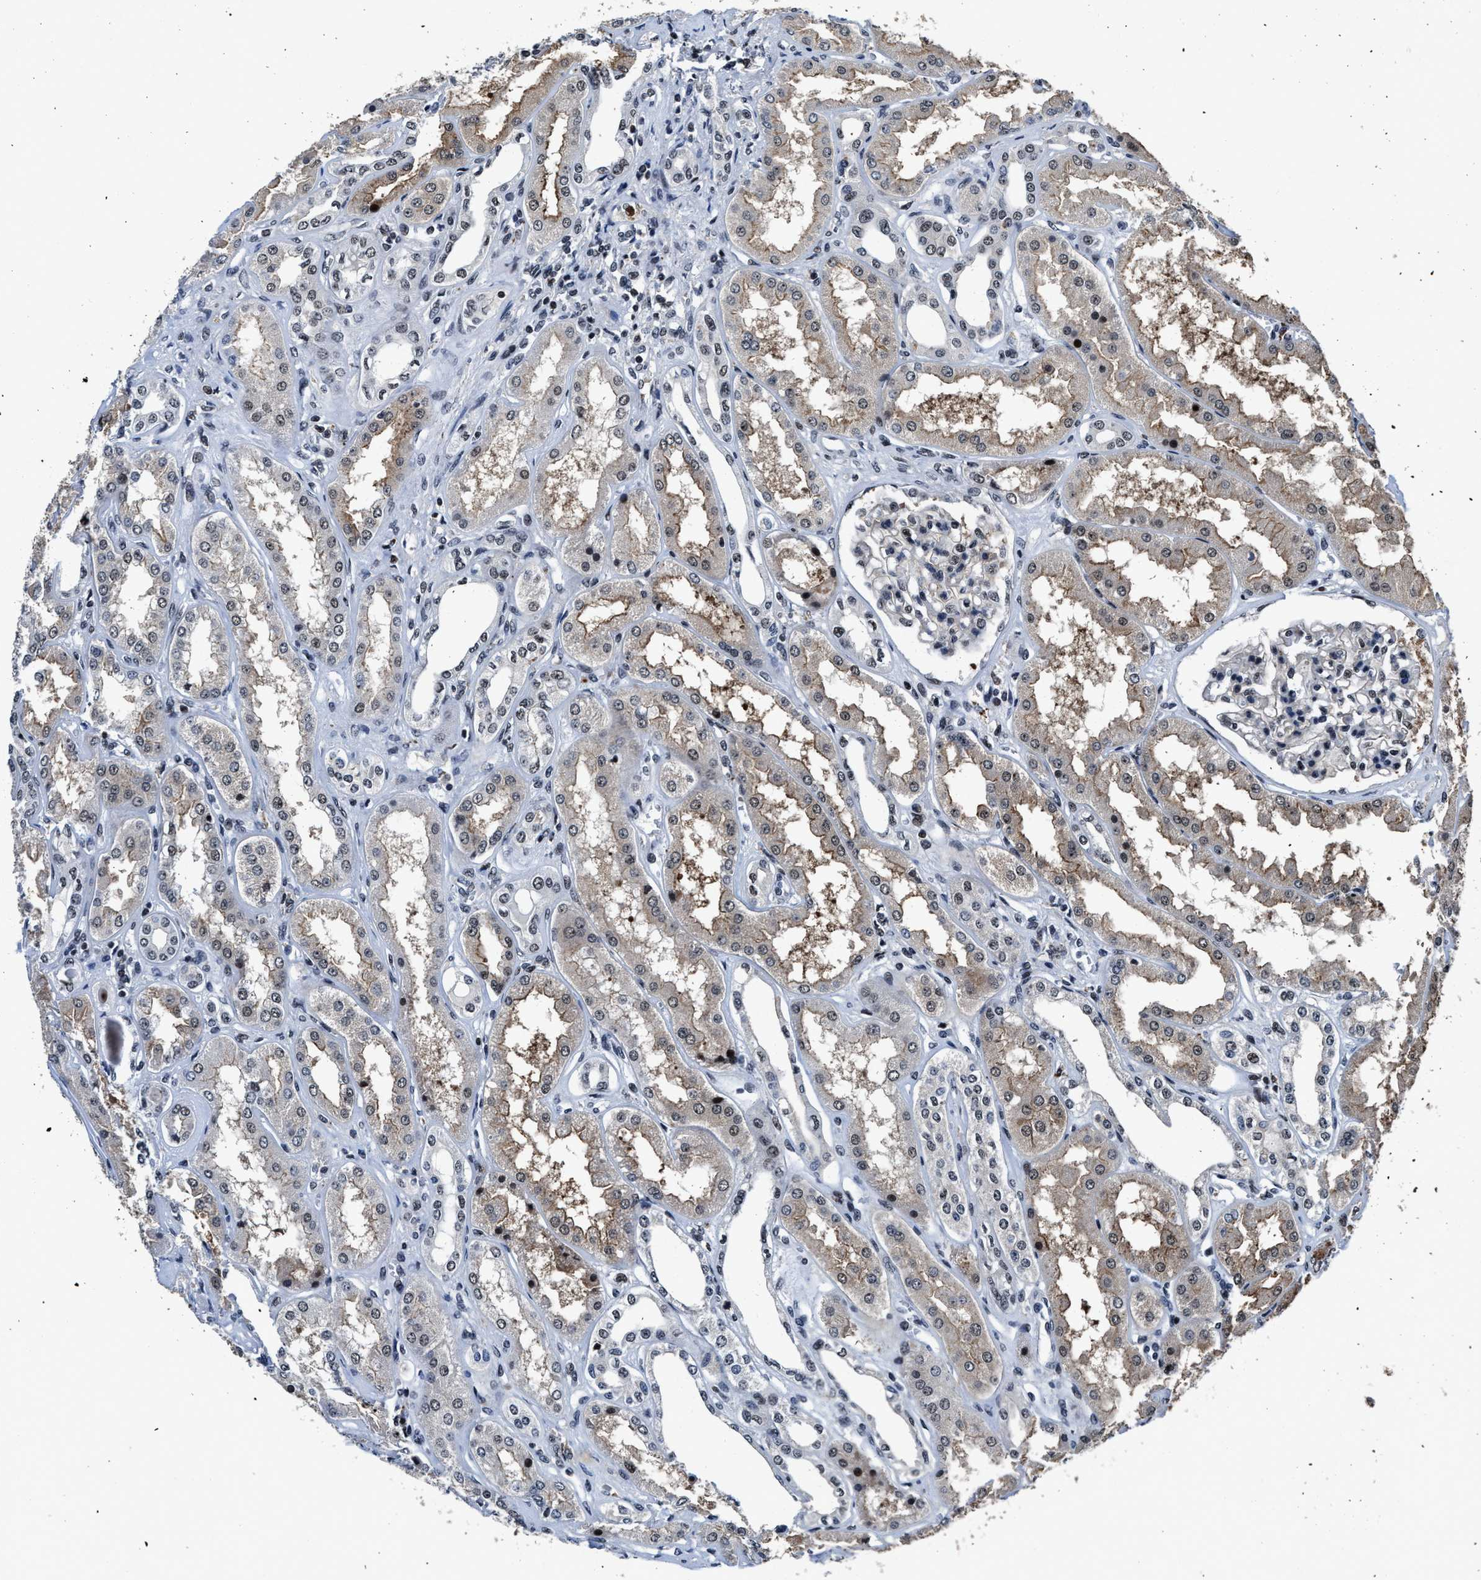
{"staining": {"intensity": "strong", "quantity": "25%-75%", "location": "nuclear"}, "tissue": "kidney", "cell_type": "Cells in glomeruli", "image_type": "normal", "snomed": [{"axis": "morphology", "description": "Normal tissue, NOS"}, {"axis": "topography", "description": "Kidney"}], "caption": "This image exhibits immunohistochemistry (IHC) staining of normal kidney, with high strong nuclear expression in approximately 25%-75% of cells in glomeruli.", "gene": "ZNF233", "patient": {"sex": "female", "age": 56}}